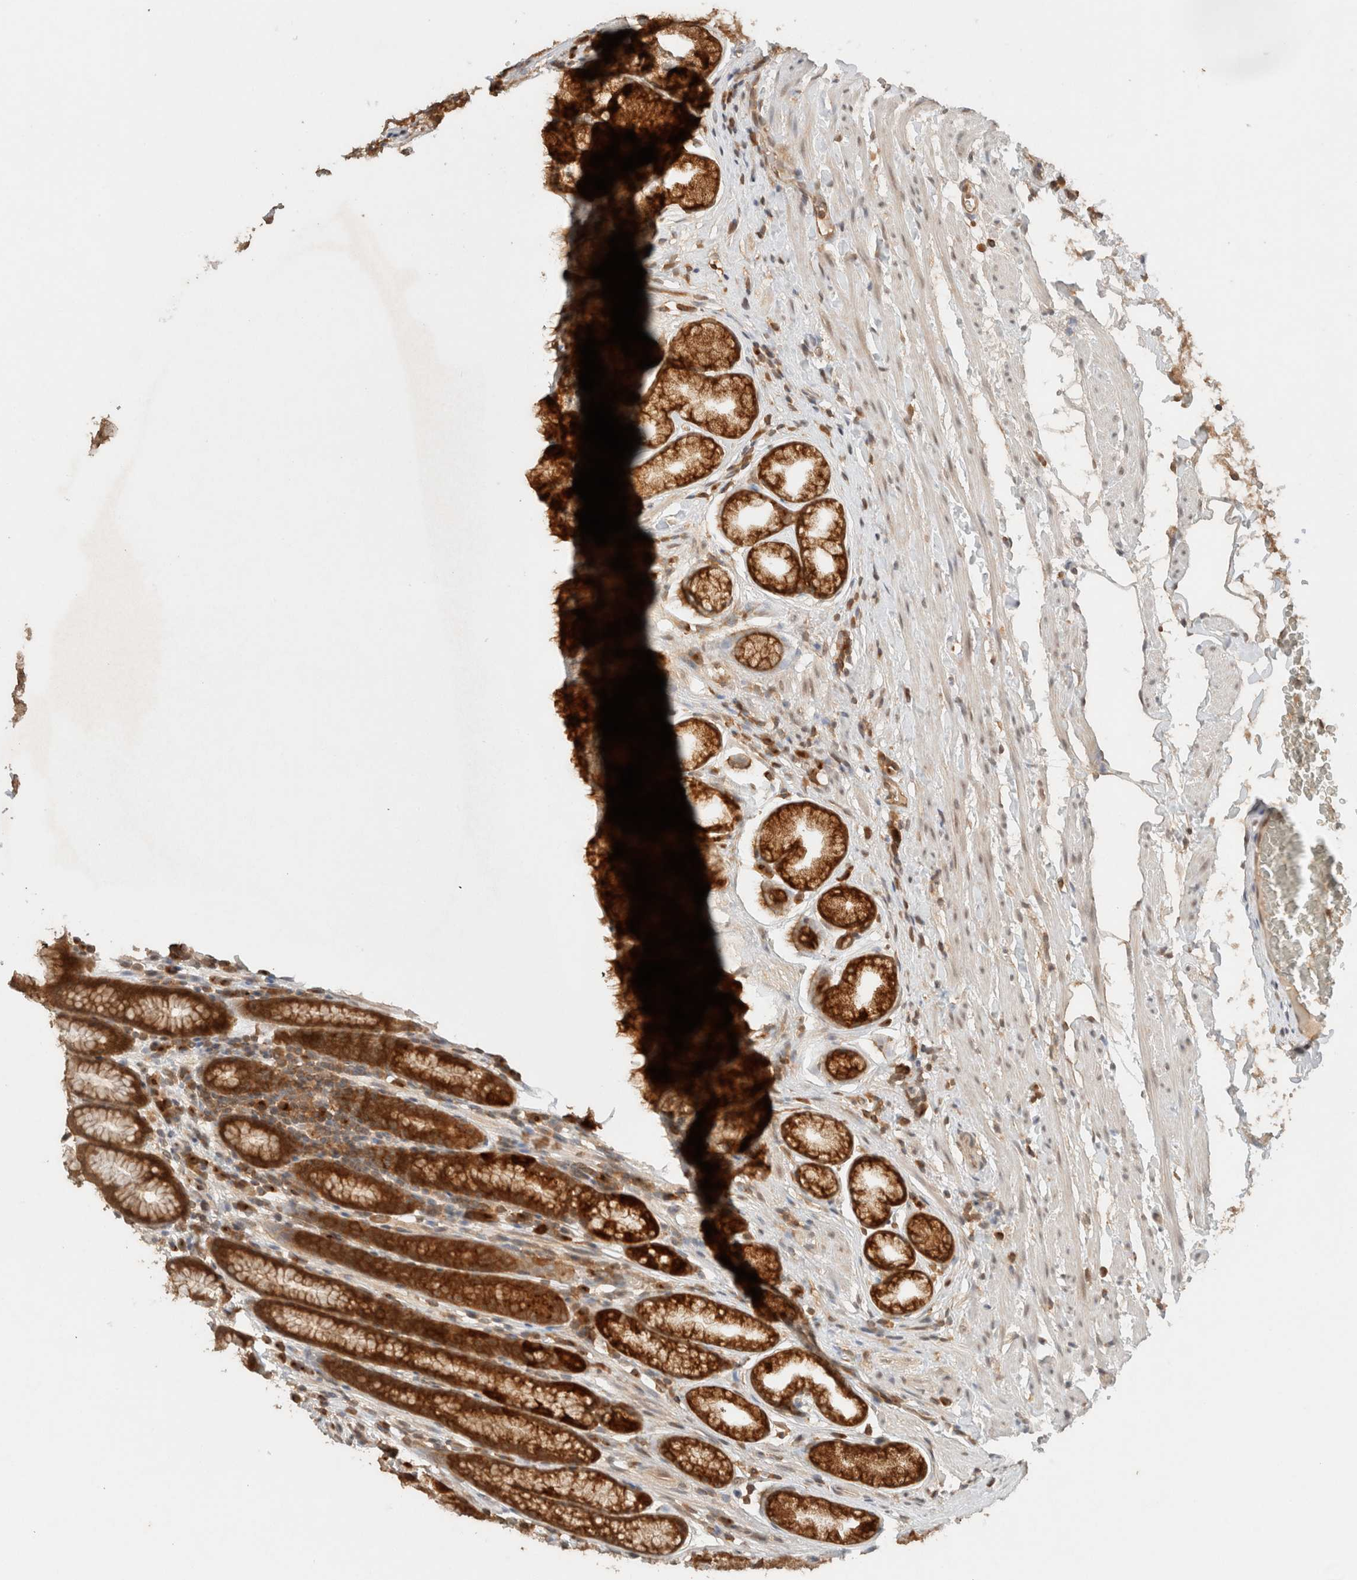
{"staining": {"intensity": "strong", "quantity": ">75%", "location": "cytoplasmic/membranous"}, "tissue": "stomach", "cell_type": "Glandular cells", "image_type": "normal", "snomed": [{"axis": "morphology", "description": "Normal tissue, NOS"}, {"axis": "topography", "description": "Stomach"}], "caption": "IHC (DAB) staining of normal stomach exhibits strong cytoplasmic/membranous protein expression in about >75% of glandular cells.", "gene": "ARFGEF2", "patient": {"sex": "male", "age": 42}}